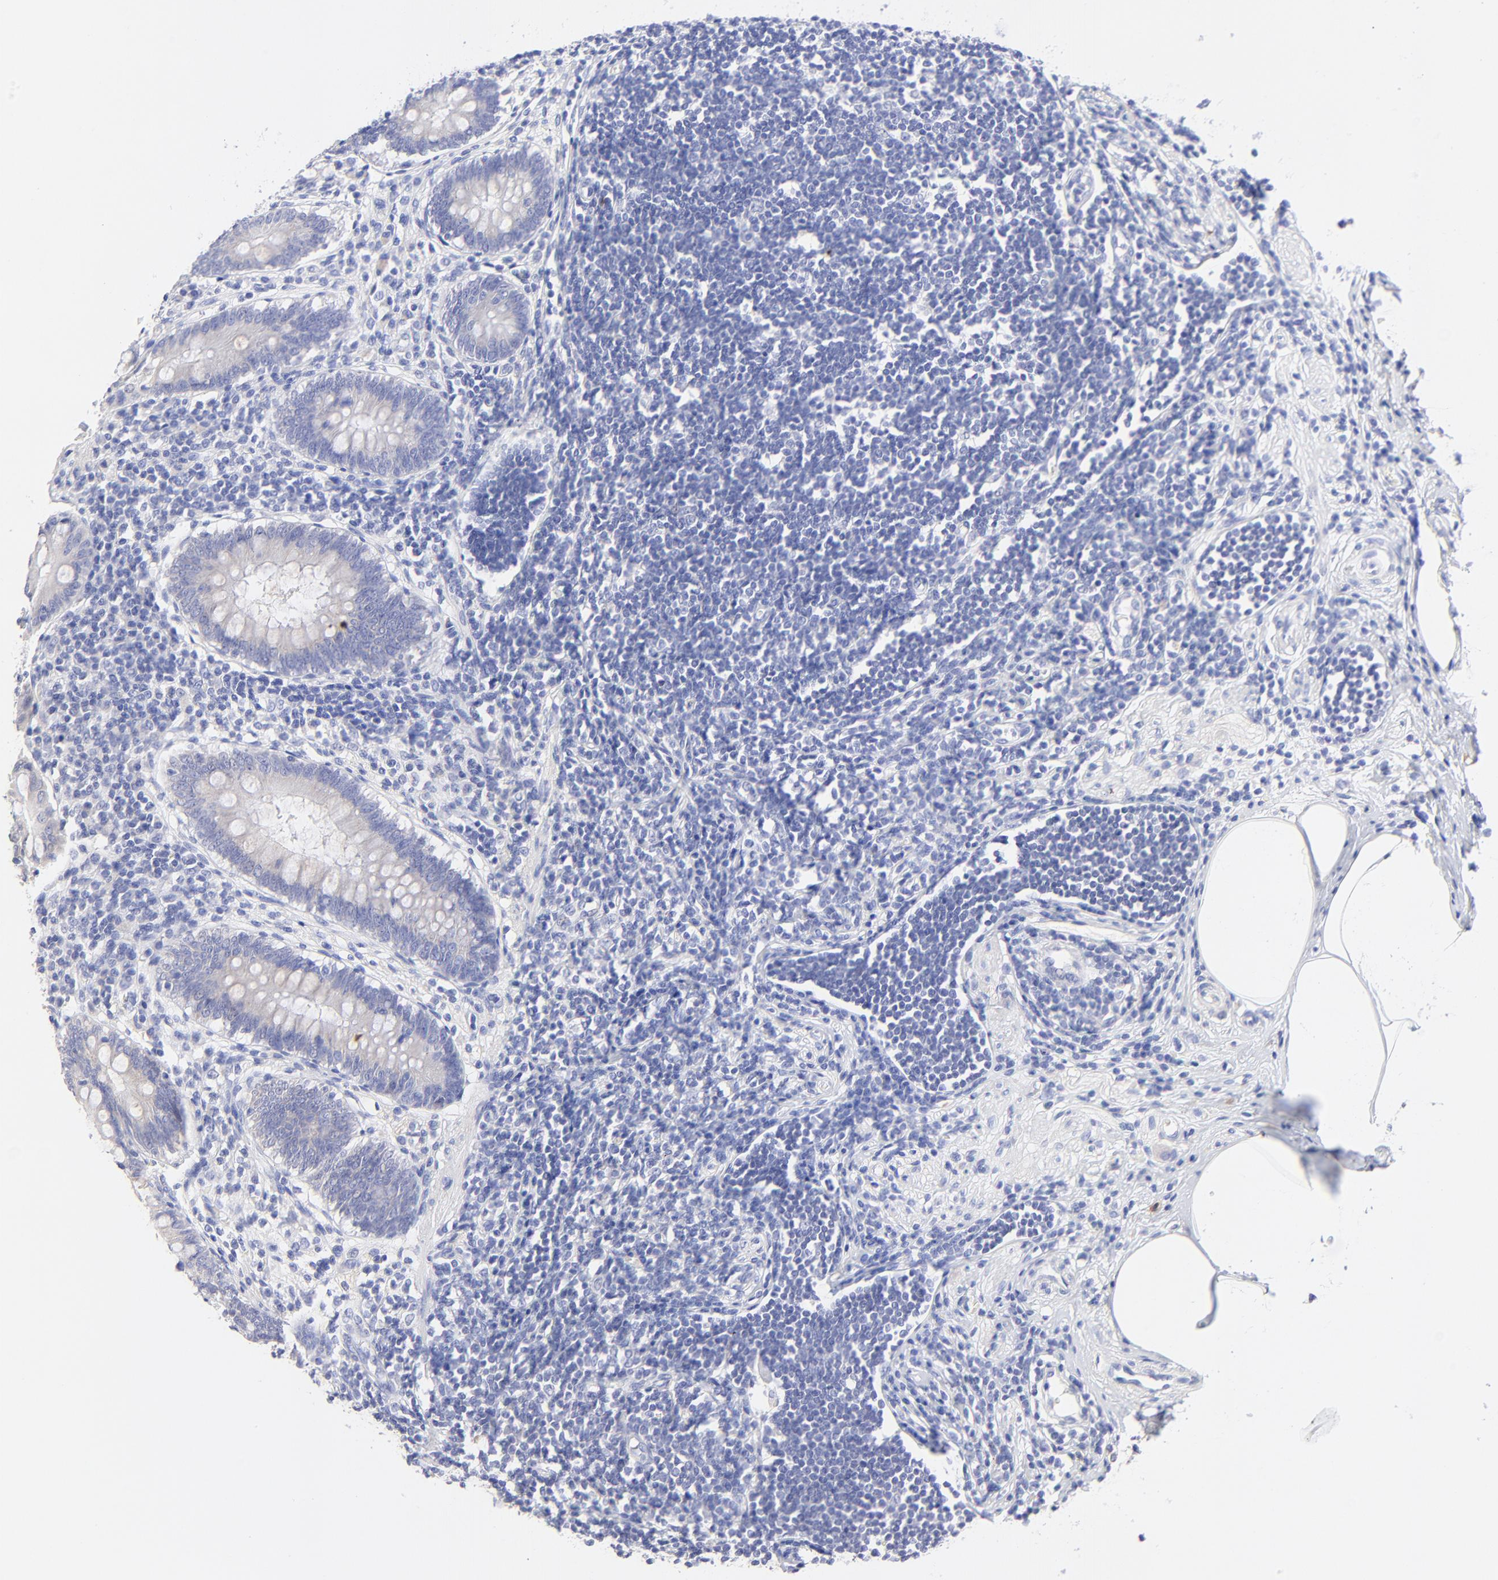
{"staining": {"intensity": "weak", "quantity": "<25%", "location": "cytoplasmic/membranous"}, "tissue": "appendix", "cell_type": "Glandular cells", "image_type": "normal", "snomed": [{"axis": "morphology", "description": "Normal tissue, NOS"}, {"axis": "topography", "description": "Appendix"}], "caption": "The micrograph displays no significant staining in glandular cells of appendix. (Stains: DAB (3,3'-diaminobenzidine) IHC with hematoxylin counter stain, Microscopy: brightfield microscopy at high magnification).", "gene": "EBP", "patient": {"sex": "female", "age": 50}}